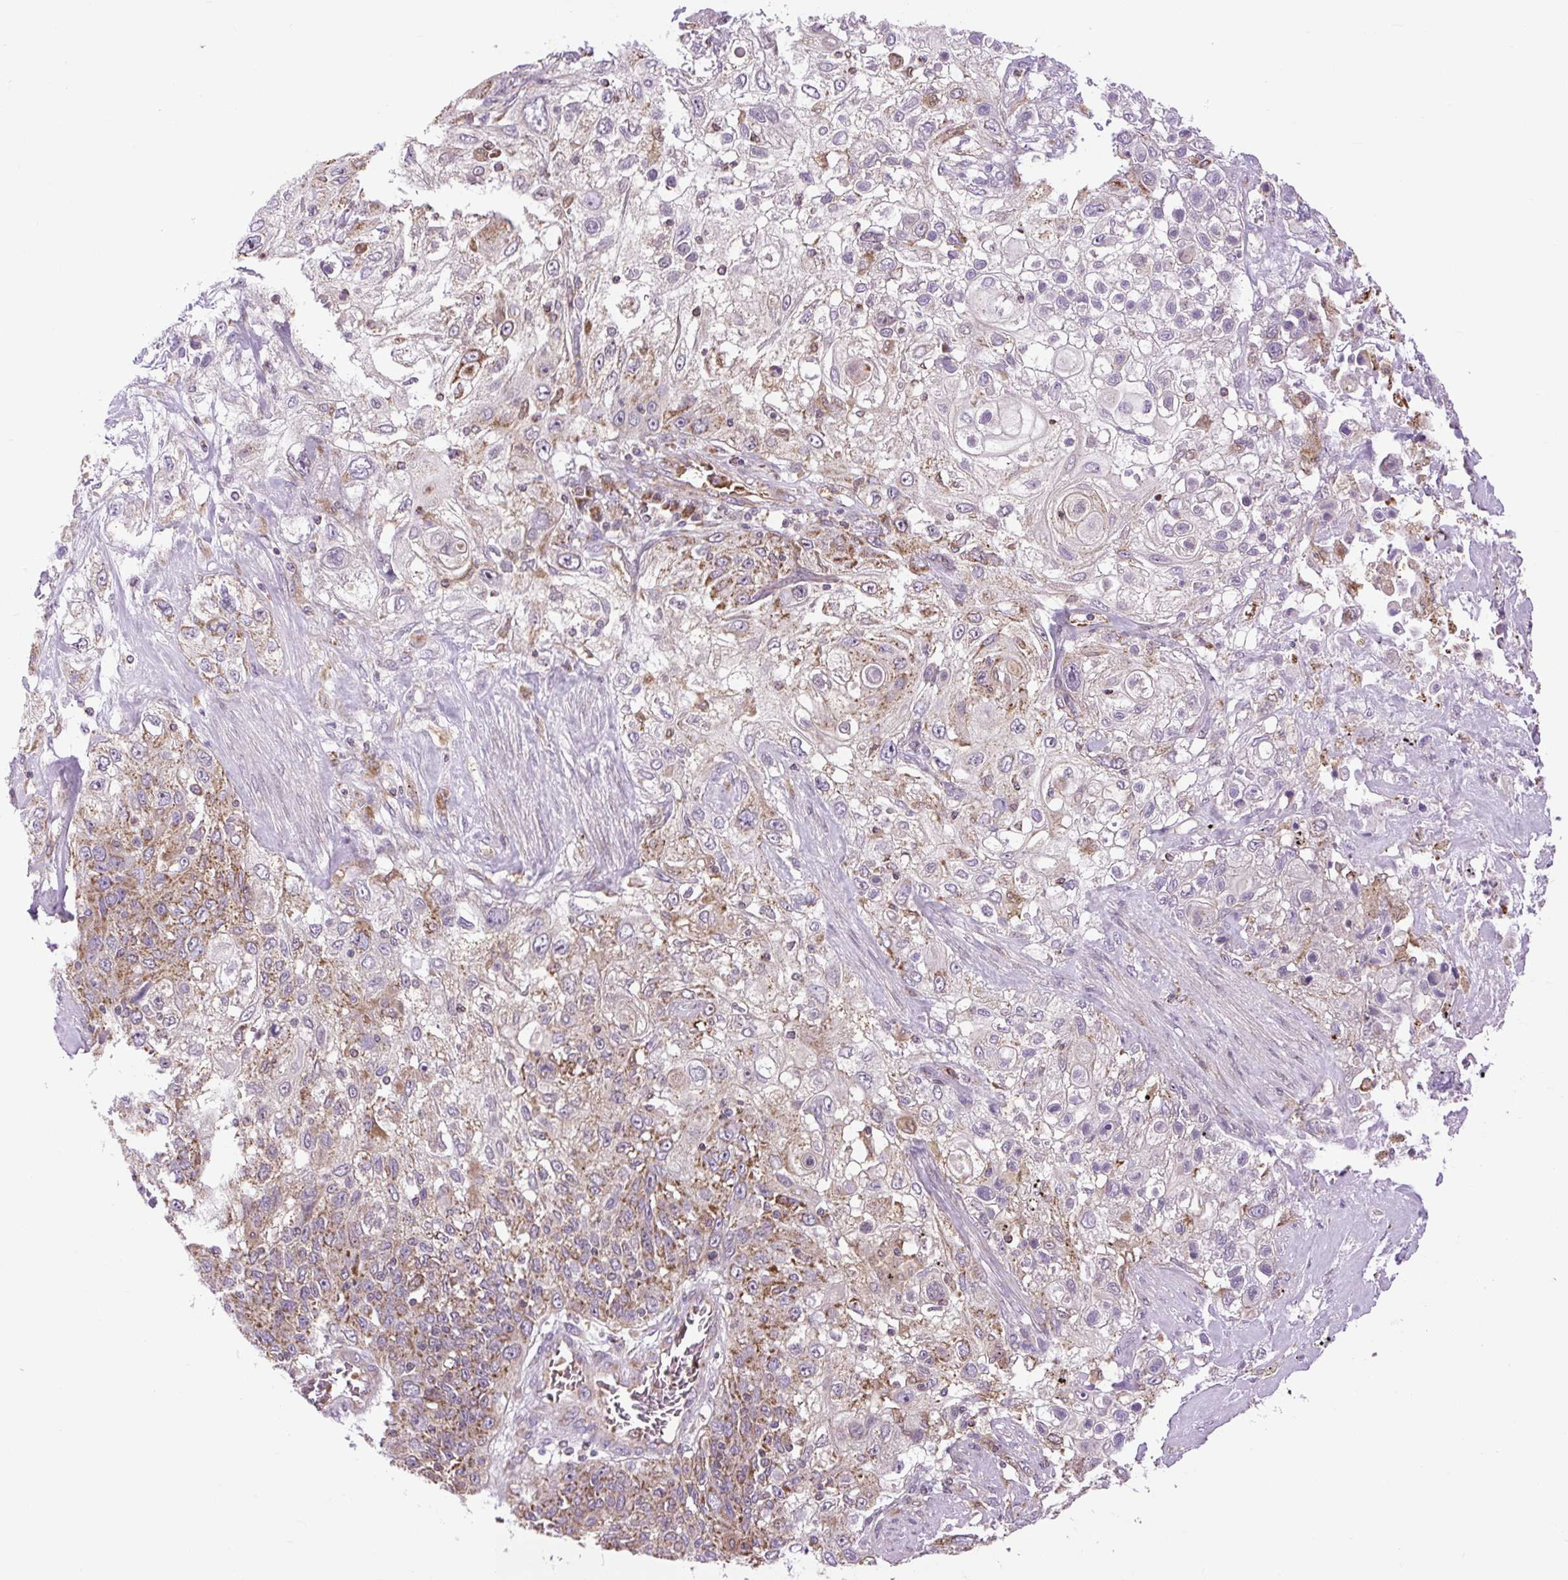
{"staining": {"intensity": "moderate", "quantity": "25%-75%", "location": "cytoplasmic/membranous"}, "tissue": "lung cancer", "cell_type": "Tumor cells", "image_type": "cancer", "snomed": [{"axis": "morphology", "description": "Squamous cell carcinoma, NOS"}, {"axis": "topography", "description": "Lung"}], "caption": "Immunohistochemical staining of human lung cancer (squamous cell carcinoma) exhibits medium levels of moderate cytoplasmic/membranous expression in approximately 25%-75% of tumor cells.", "gene": "PLCG1", "patient": {"sex": "female", "age": 69}}